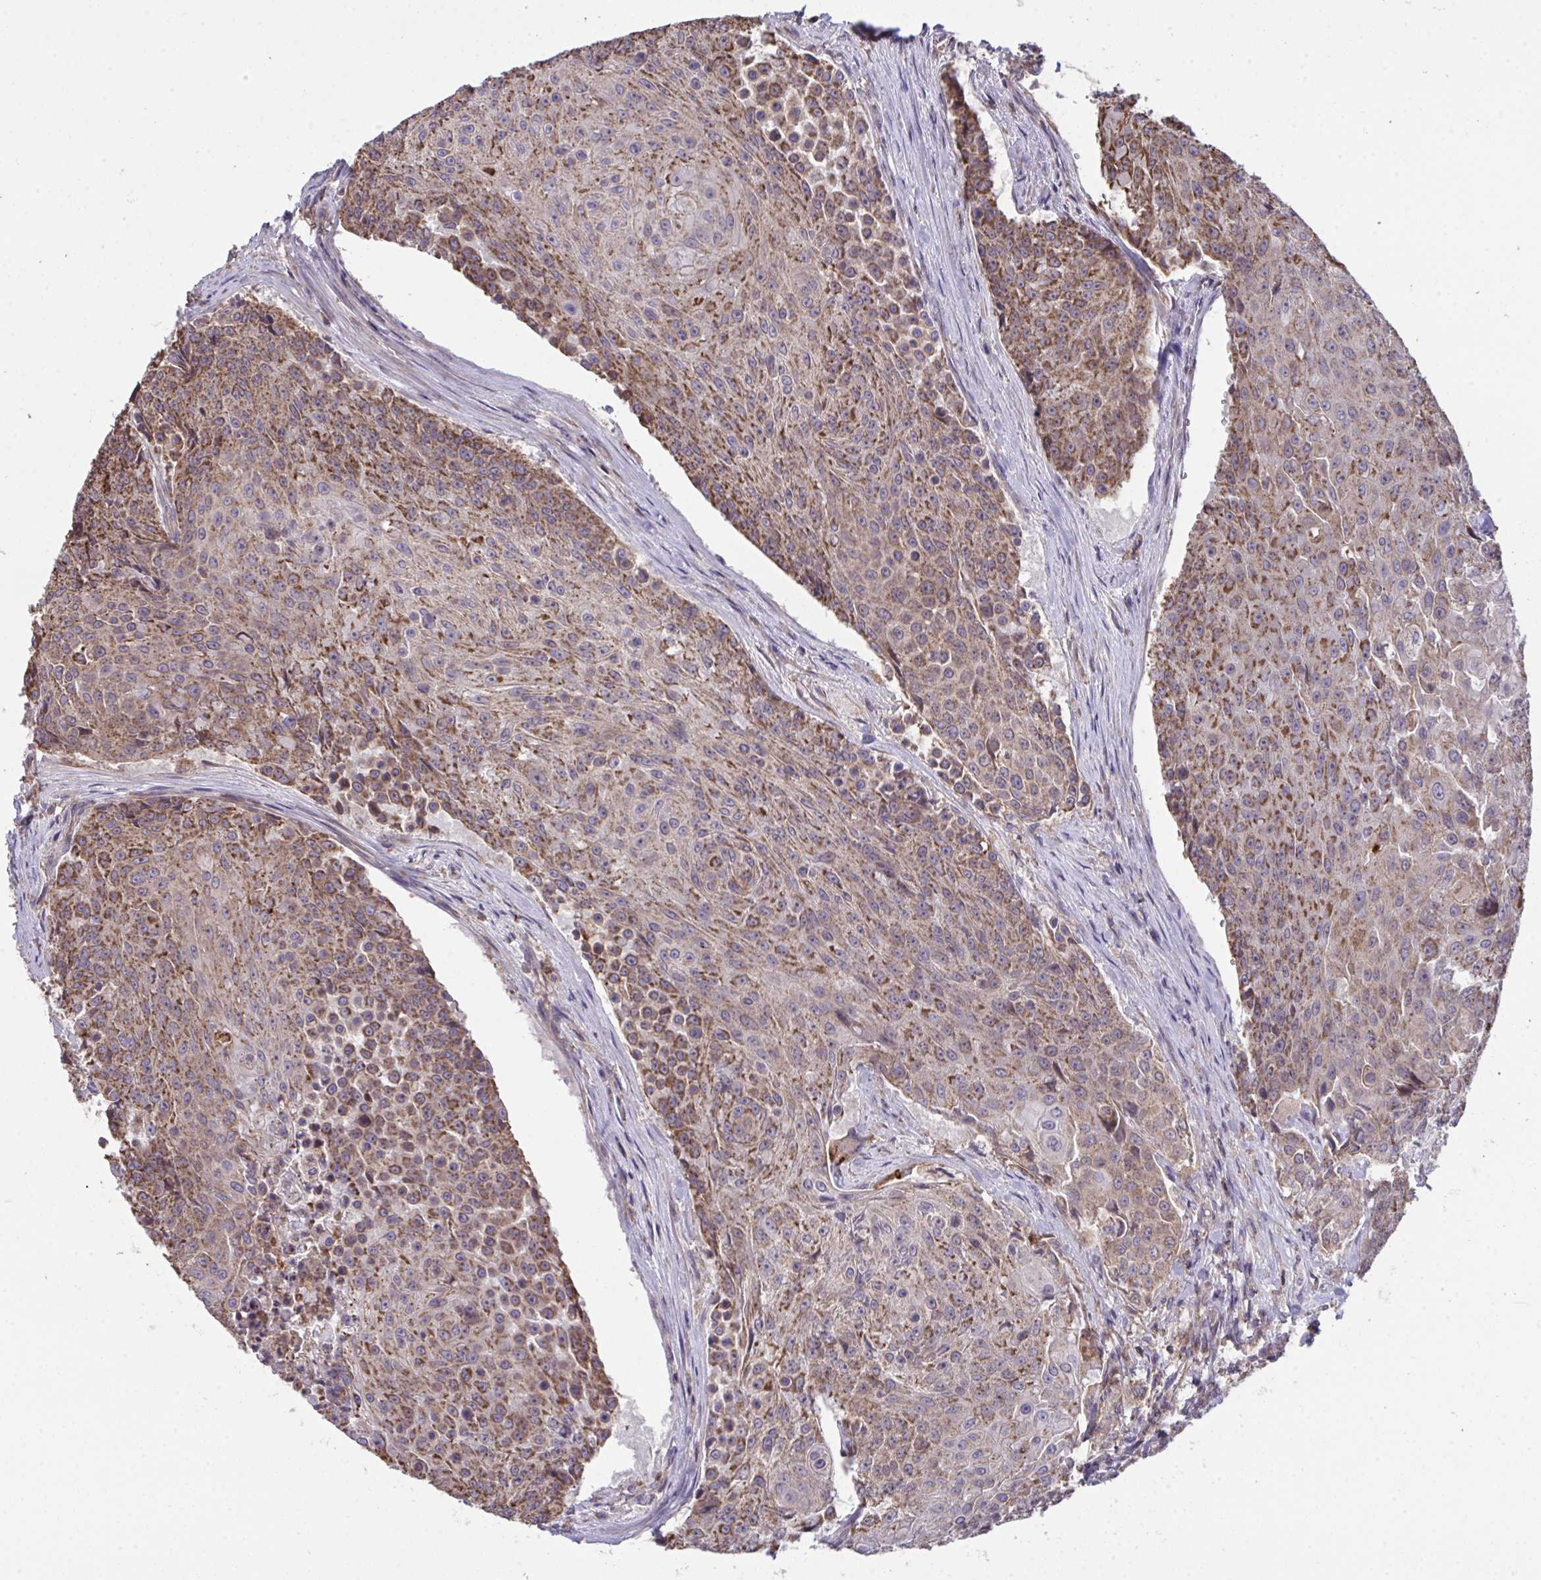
{"staining": {"intensity": "moderate", "quantity": ">75%", "location": "cytoplasmic/membranous"}, "tissue": "urothelial cancer", "cell_type": "Tumor cells", "image_type": "cancer", "snomed": [{"axis": "morphology", "description": "Urothelial carcinoma, High grade"}, {"axis": "topography", "description": "Urinary bladder"}], "caption": "Brown immunohistochemical staining in urothelial cancer displays moderate cytoplasmic/membranous expression in approximately >75% of tumor cells.", "gene": "PPM1H", "patient": {"sex": "female", "age": 63}}